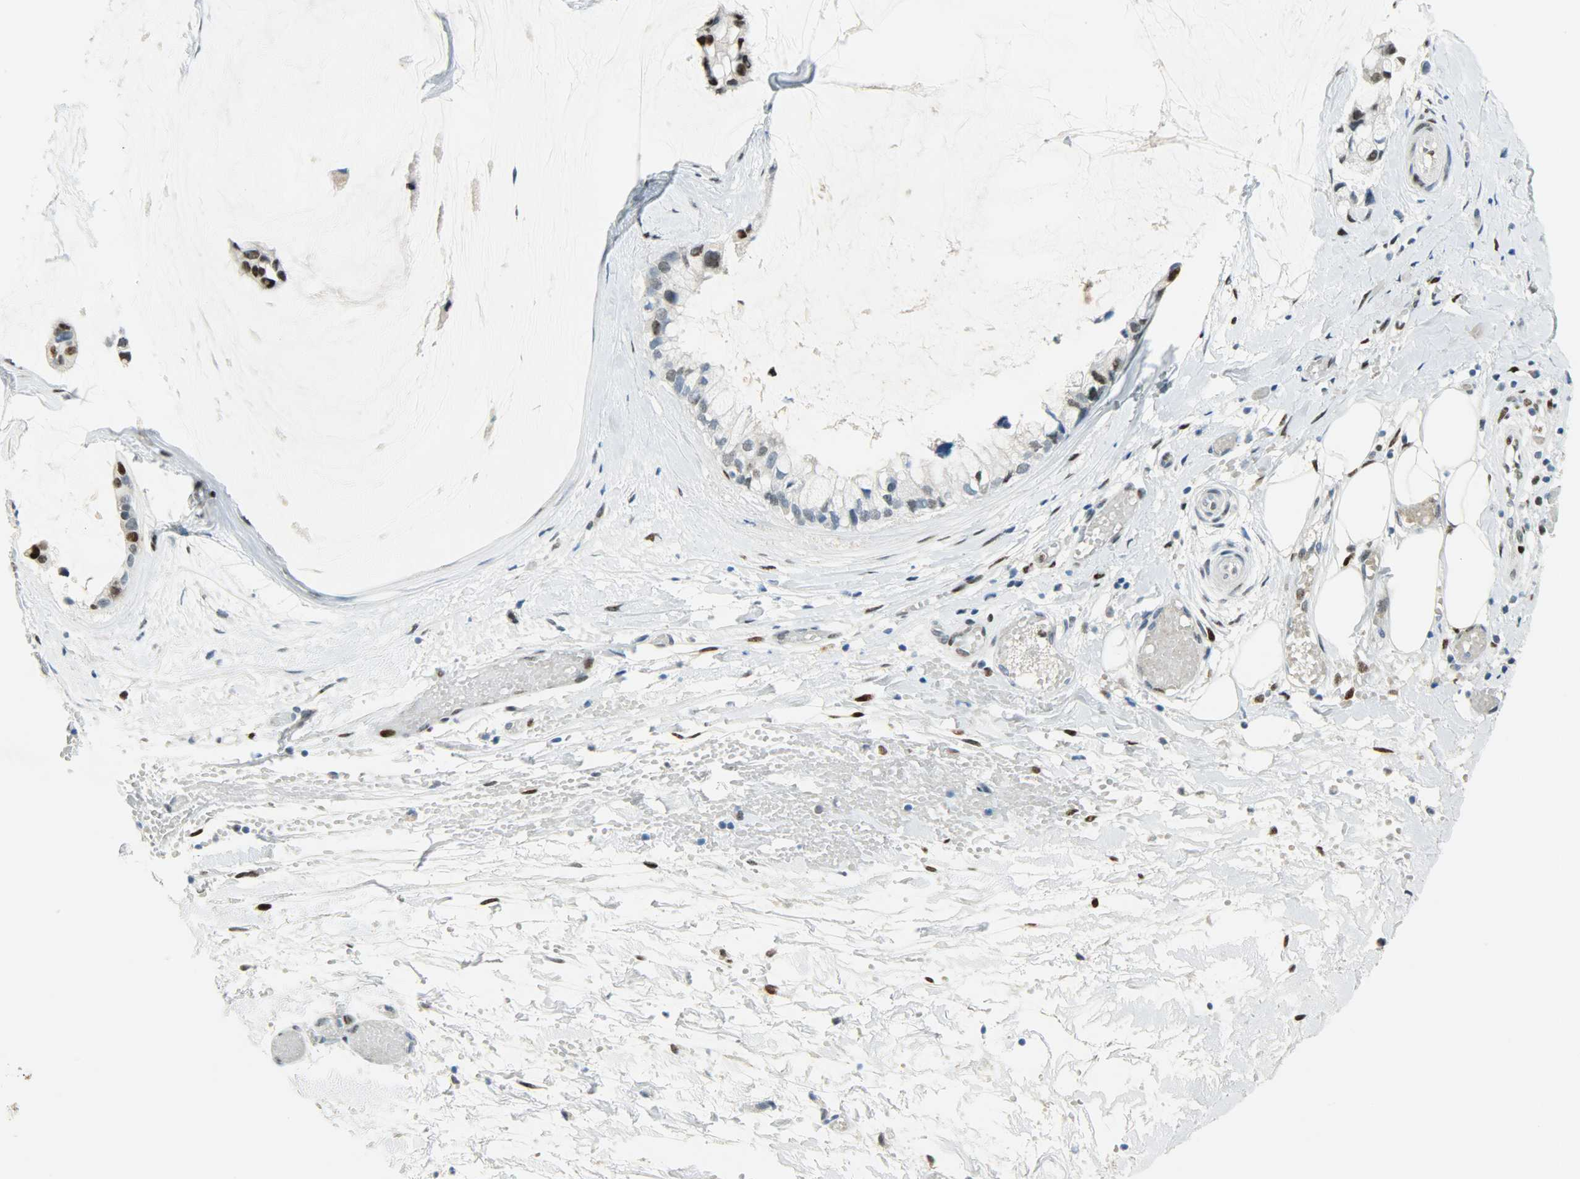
{"staining": {"intensity": "moderate", "quantity": "25%-75%", "location": "nuclear"}, "tissue": "ovarian cancer", "cell_type": "Tumor cells", "image_type": "cancer", "snomed": [{"axis": "morphology", "description": "Cystadenocarcinoma, mucinous, NOS"}, {"axis": "topography", "description": "Ovary"}], "caption": "An immunohistochemistry (IHC) histopathology image of neoplastic tissue is shown. Protein staining in brown shows moderate nuclear positivity in mucinous cystadenocarcinoma (ovarian) within tumor cells.", "gene": "JUNB", "patient": {"sex": "female", "age": 39}}